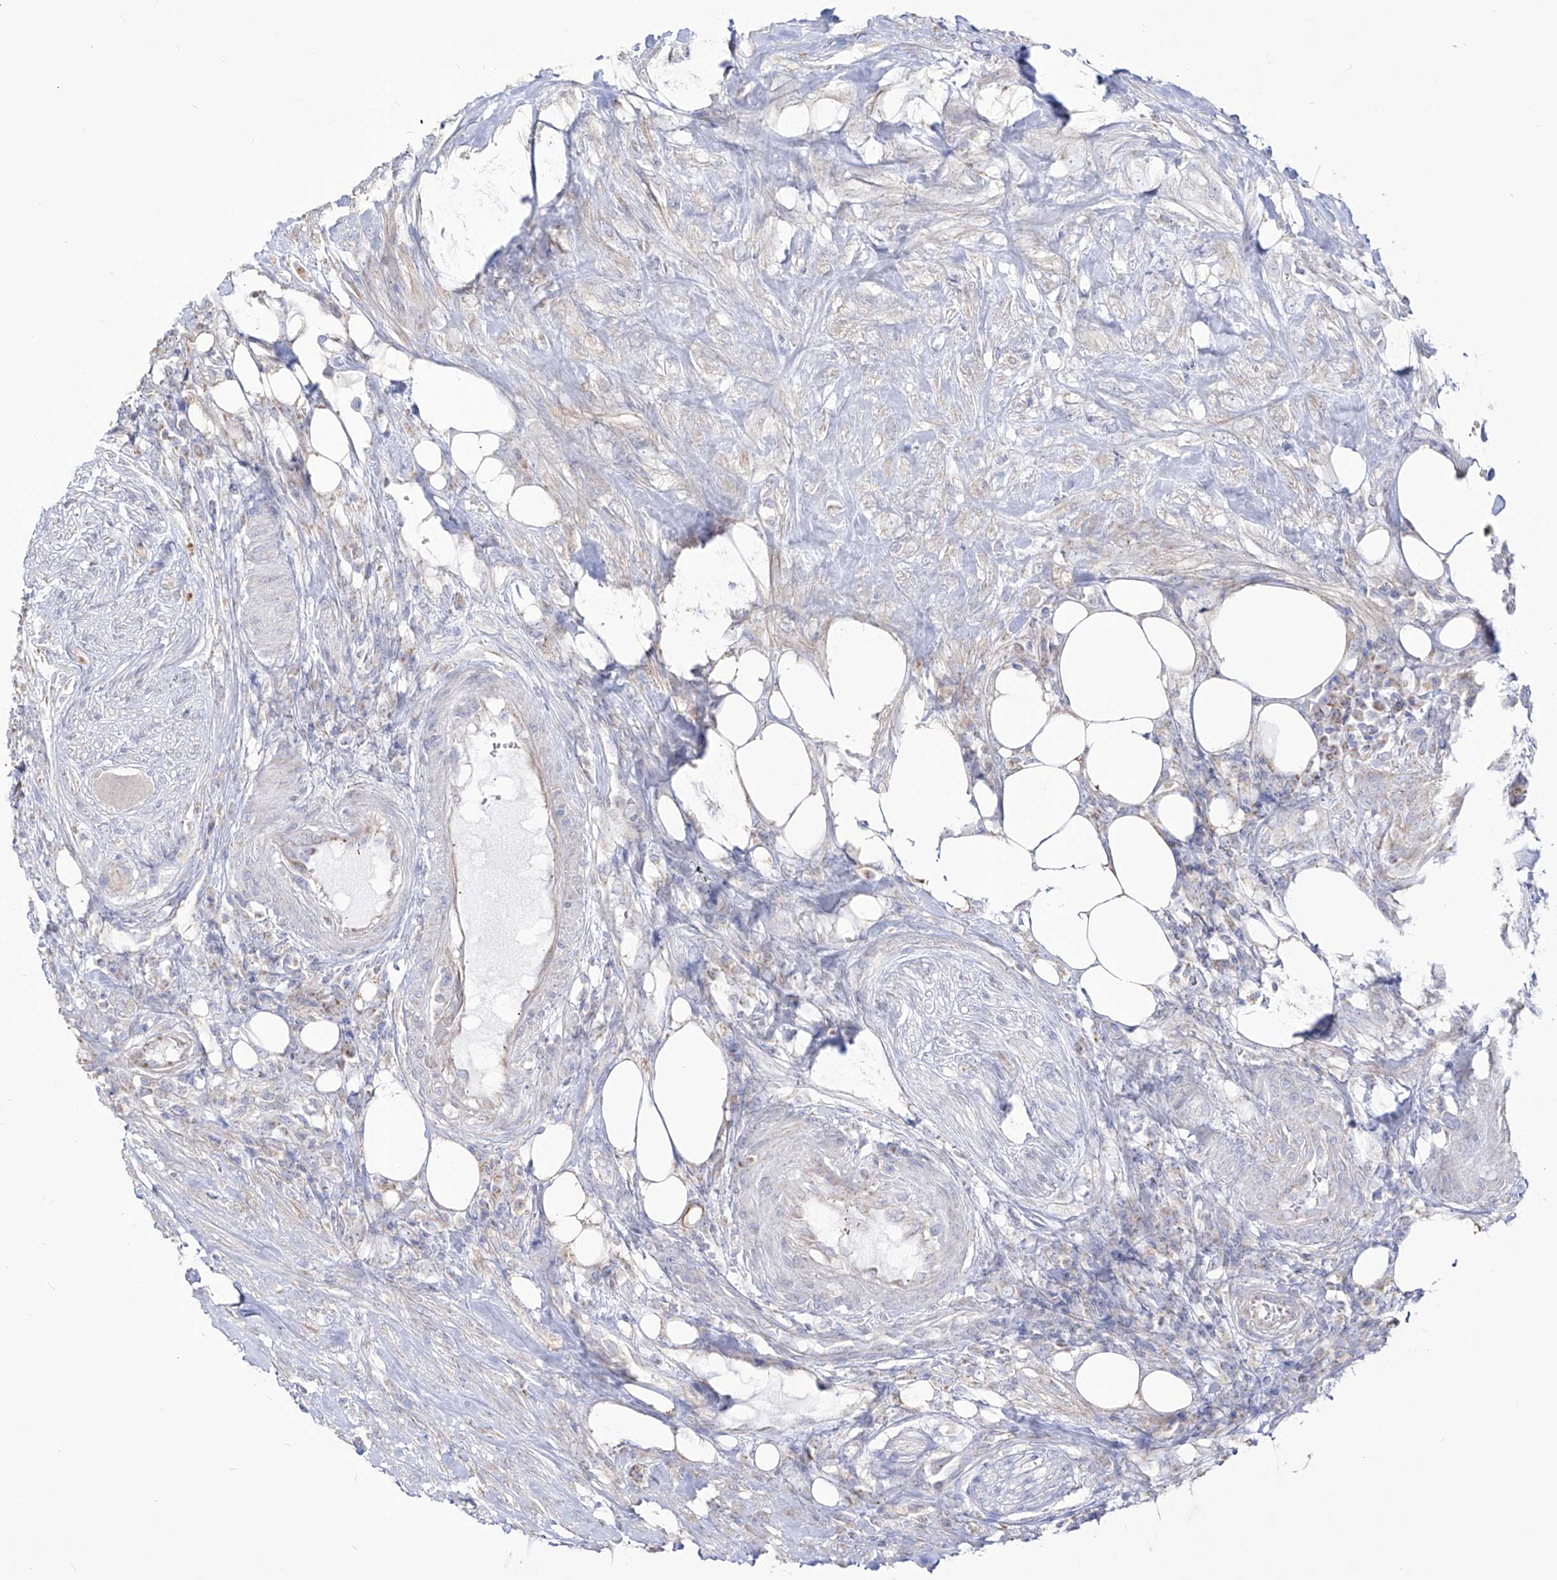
{"staining": {"intensity": "negative", "quantity": "none", "location": "none"}, "tissue": "urothelial cancer", "cell_type": "Tumor cells", "image_type": "cancer", "snomed": [{"axis": "morphology", "description": "Urothelial carcinoma, High grade"}, {"axis": "topography", "description": "Urinary bladder"}], "caption": "This is an IHC micrograph of human urothelial carcinoma (high-grade). There is no staining in tumor cells.", "gene": "RCHY1", "patient": {"sex": "male", "age": 35}}